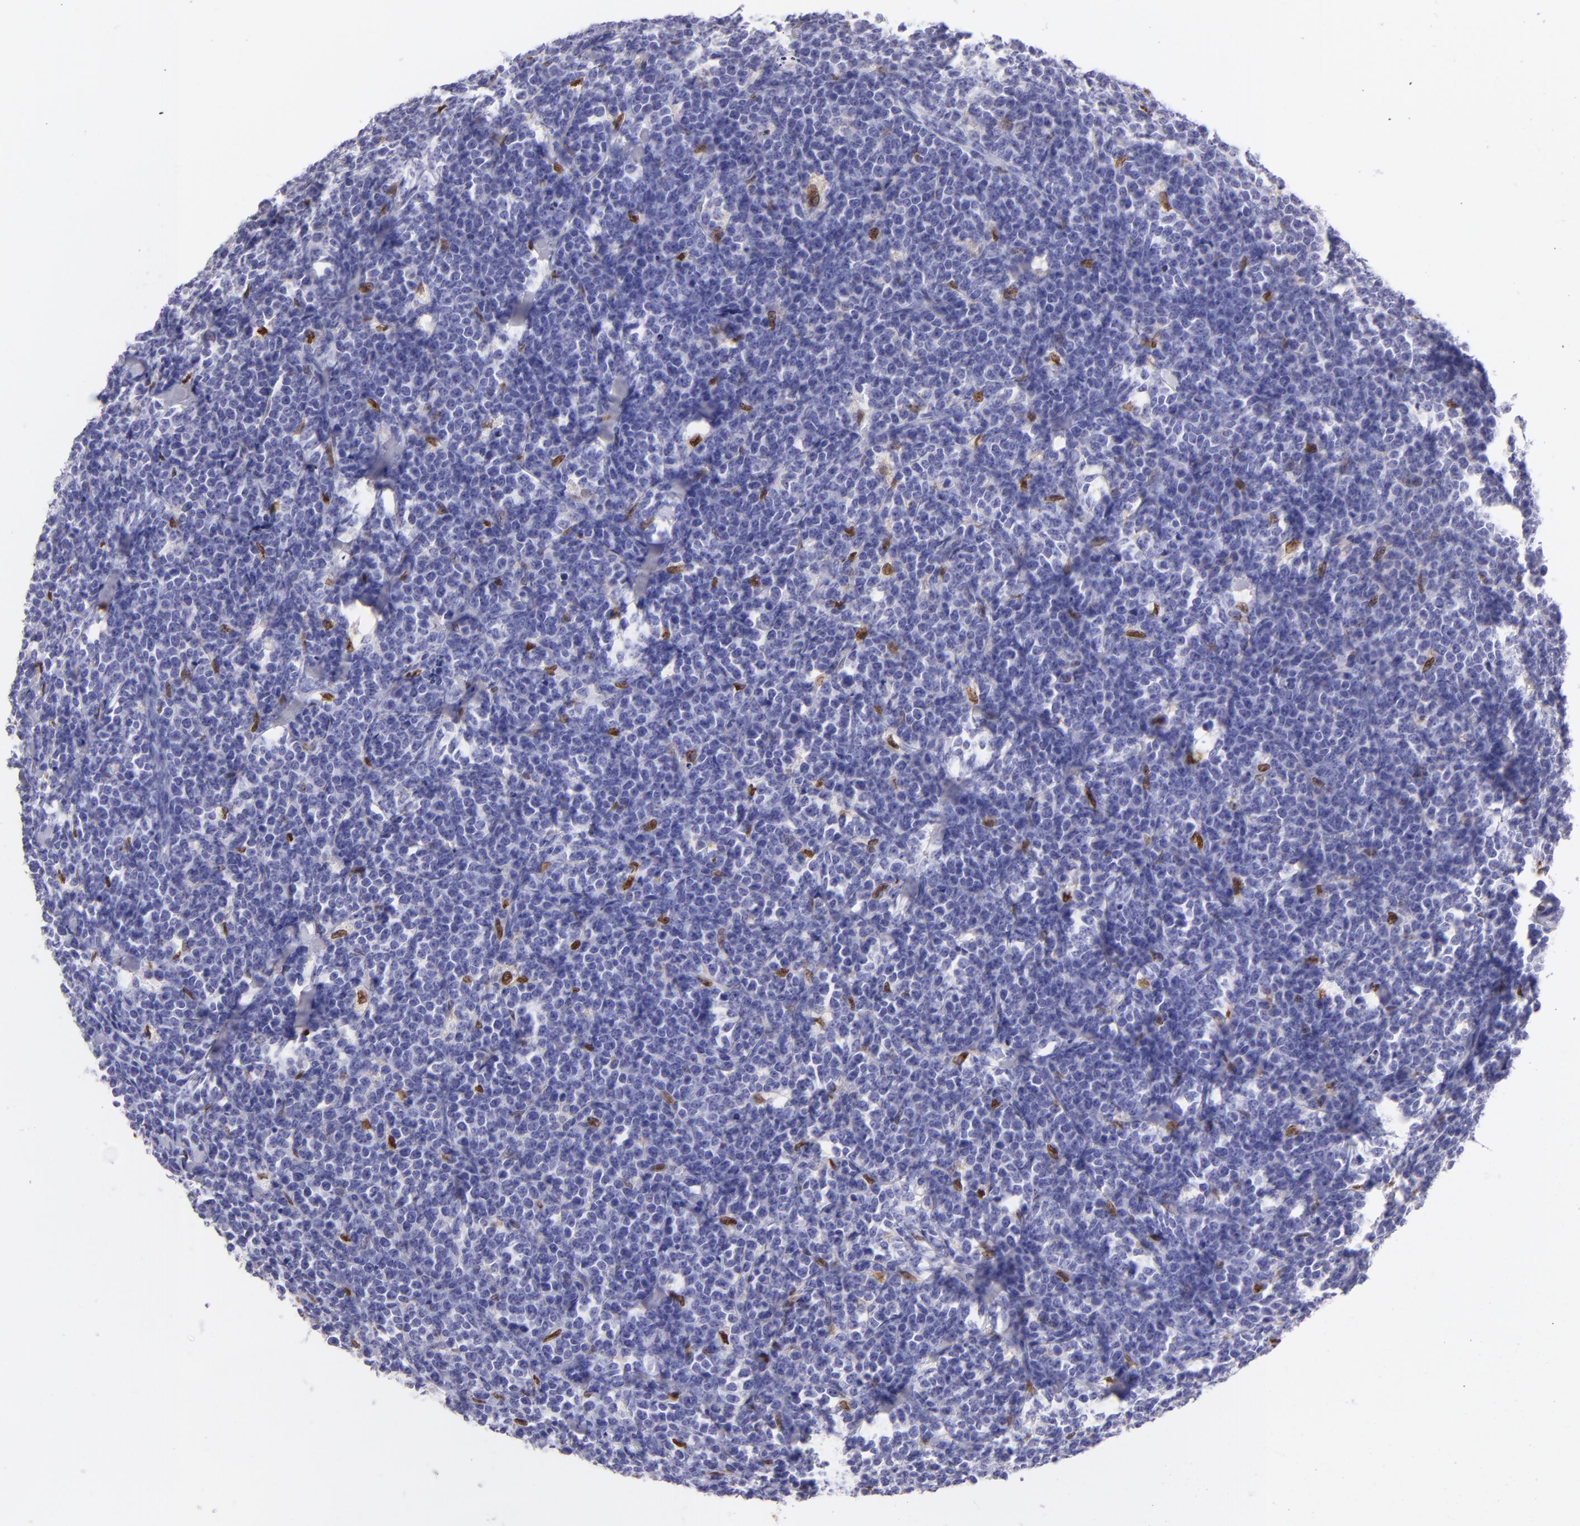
{"staining": {"intensity": "moderate", "quantity": "<25%", "location": "nuclear"}, "tissue": "lymphoma", "cell_type": "Tumor cells", "image_type": "cancer", "snomed": [{"axis": "morphology", "description": "Malignant lymphoma, non-Hodgkin's type, High grade"}, {"axis": "topography", "description": "Small intestine"}, {"axis": "topography", "description": "Colon"}], "caption": "Protein staining shows moderate nuclear staining in approximately <25% of tumor cells in high-grade malignant lymphoma, non-Hodgkin's type.", "gene": "MITF", "patient": {"sex": "male", "age": 8}}